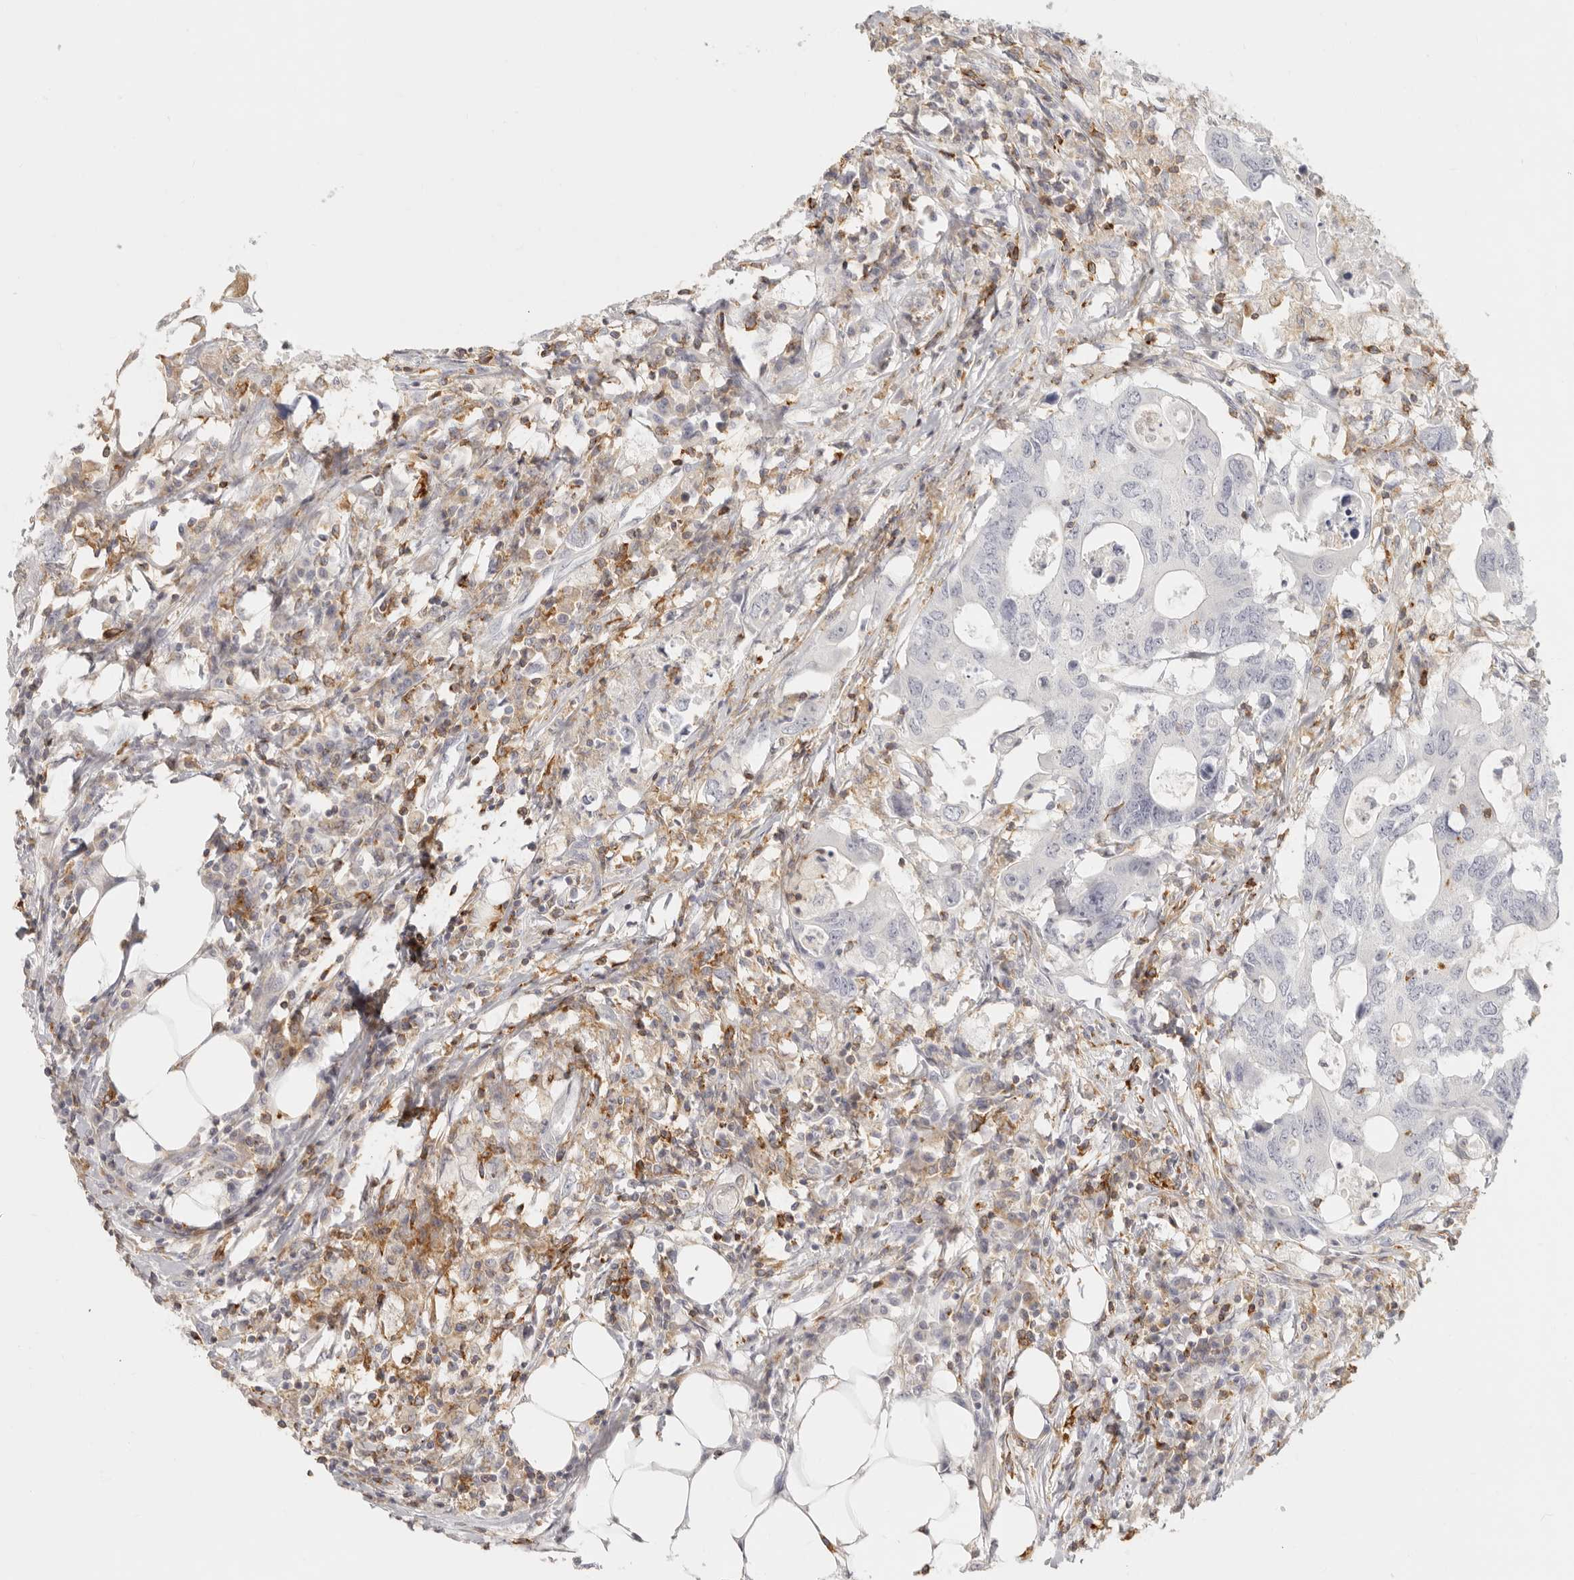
{"staining": {"intensity": "negative", "quantity": "none", "location": "none"}, "tissue": "colorectal cancer", "cell_type": "Tumor cells", "image_type": "cancer", "snomed": [{"axis": "morphology", "description": "Adenocarcinoma, NOS"}, {"axis": "topography", "description": "Colon"}], "caption": "This is a image of immunohistochemistry (IHC) staining of adenocarcinoma (colorectal), which shows no staining in tumor cells. (DAB immunohistochemistry with hematoxylin counter stain).", "gene": "NIBAN1", "patient": {"sex": "male", "age": 71}}